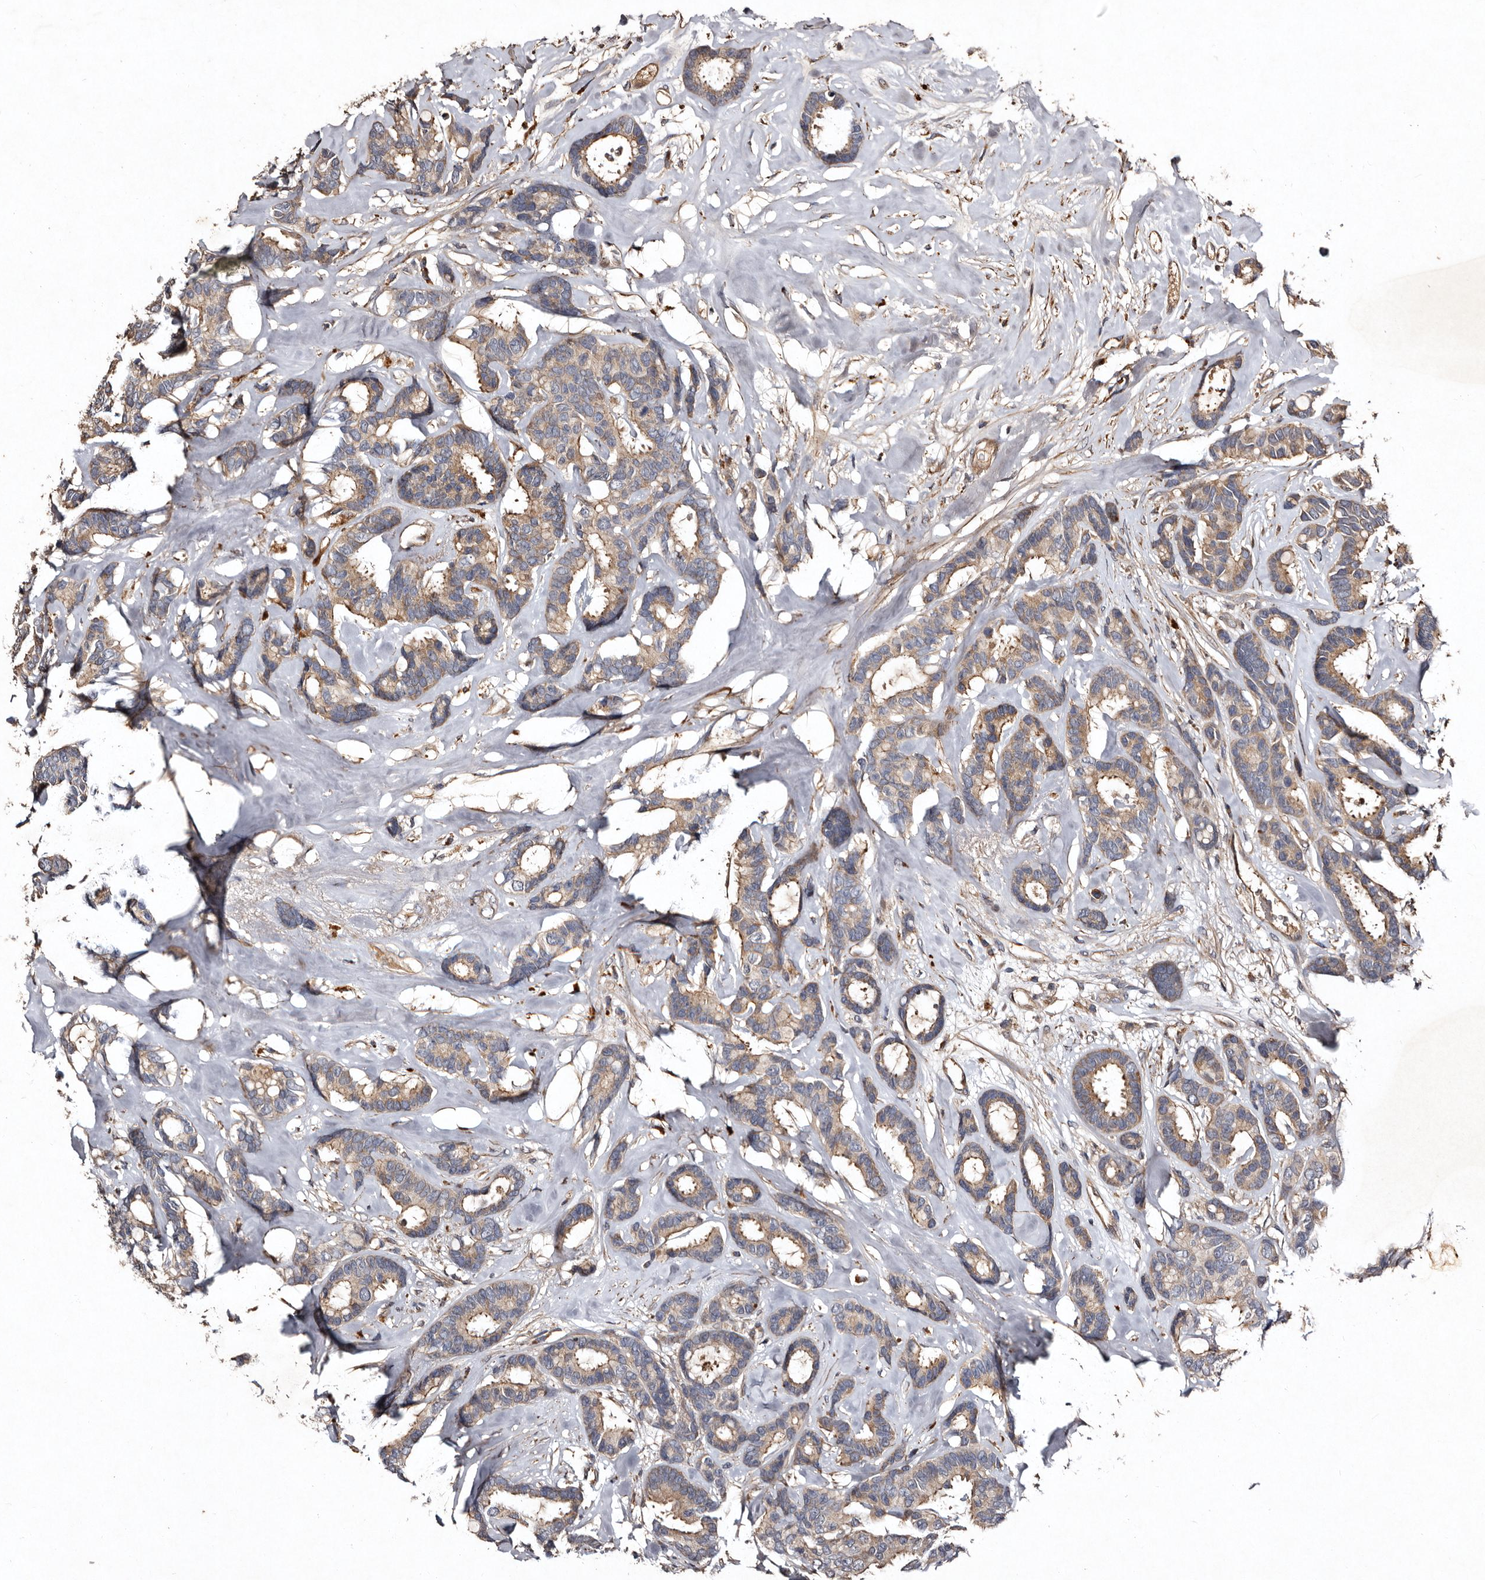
{"staining": {"intensity": "moderate", "quantity": "25%-75%", "location": "cytoplasmic/membranous"}, "tissue": "breast cancer", "cell_type": "Tumor cells", "image_type": "cancer", "snomed": [{"axis": "morphology", "description": "Duct carcinoma"}, {"axis": "topography", "description": "Breast"}], "caption": "Immunohistochemistry (IHC) of human breast intraductal carcinoma reveals medium levels of moderate cytoplasmic/membranous staining in approximately 25%-75% of tumor cells.", "gene": "PRKD3", "patient": {"sex": "female", "age": 87}}